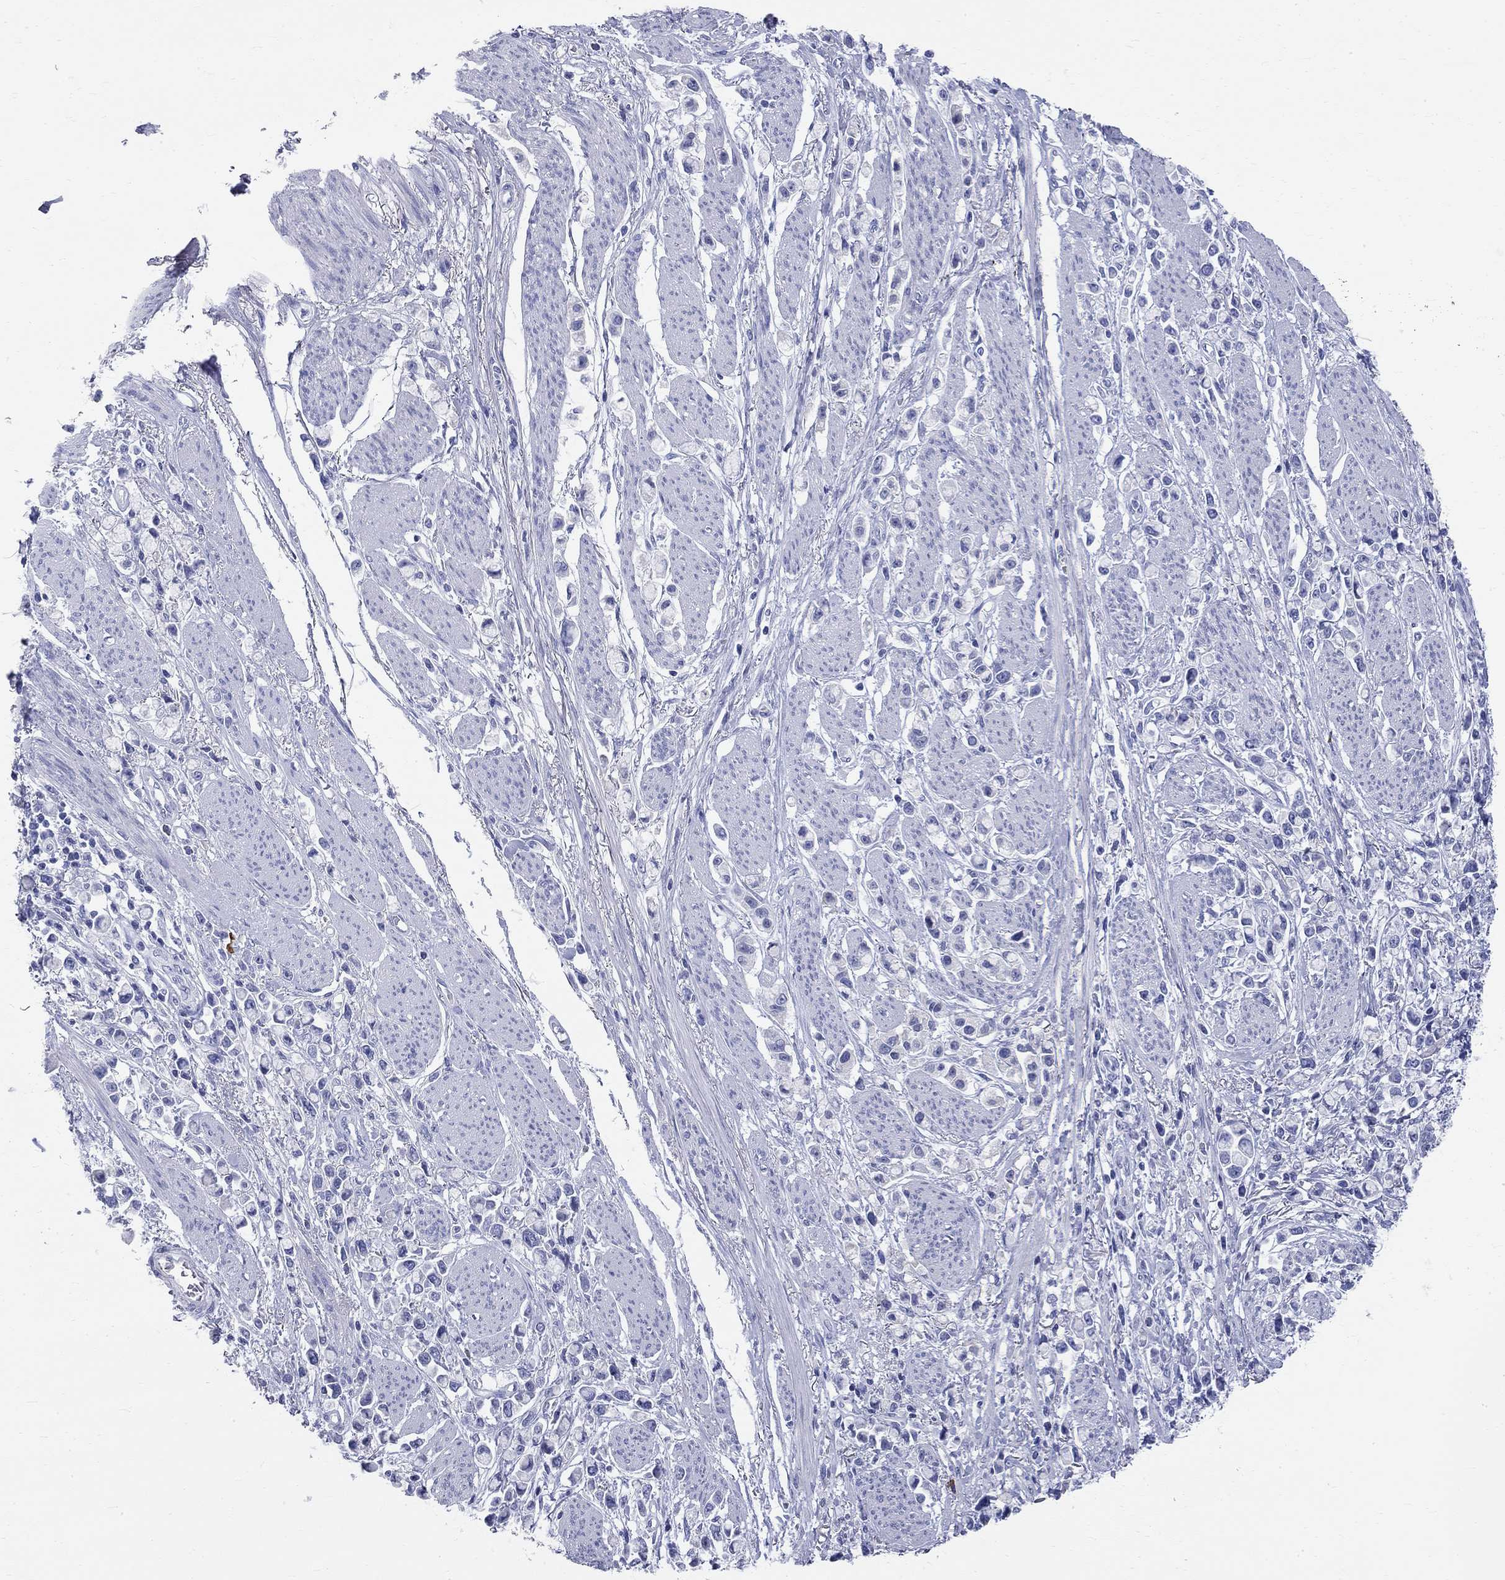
{"staining": {"intensity": "negative", "quantity": "none", "location": "none"}, "tissue": "stomach cancer", "cell_type": "Tumor cells", "image_type": "cancer", "snomed": [{"axis": "morphology", "description": "Adenocarcinoma, NOS"}, {"axis": "topography", "description": "Stomach"}], "caption": "Stomach cancer (adenocarcinoma) was stained to show a protein in brown. There is no significant staining in tumor cells.", "gene": "PHOX2B", "patient": {"sex": "female", "age": 81}}